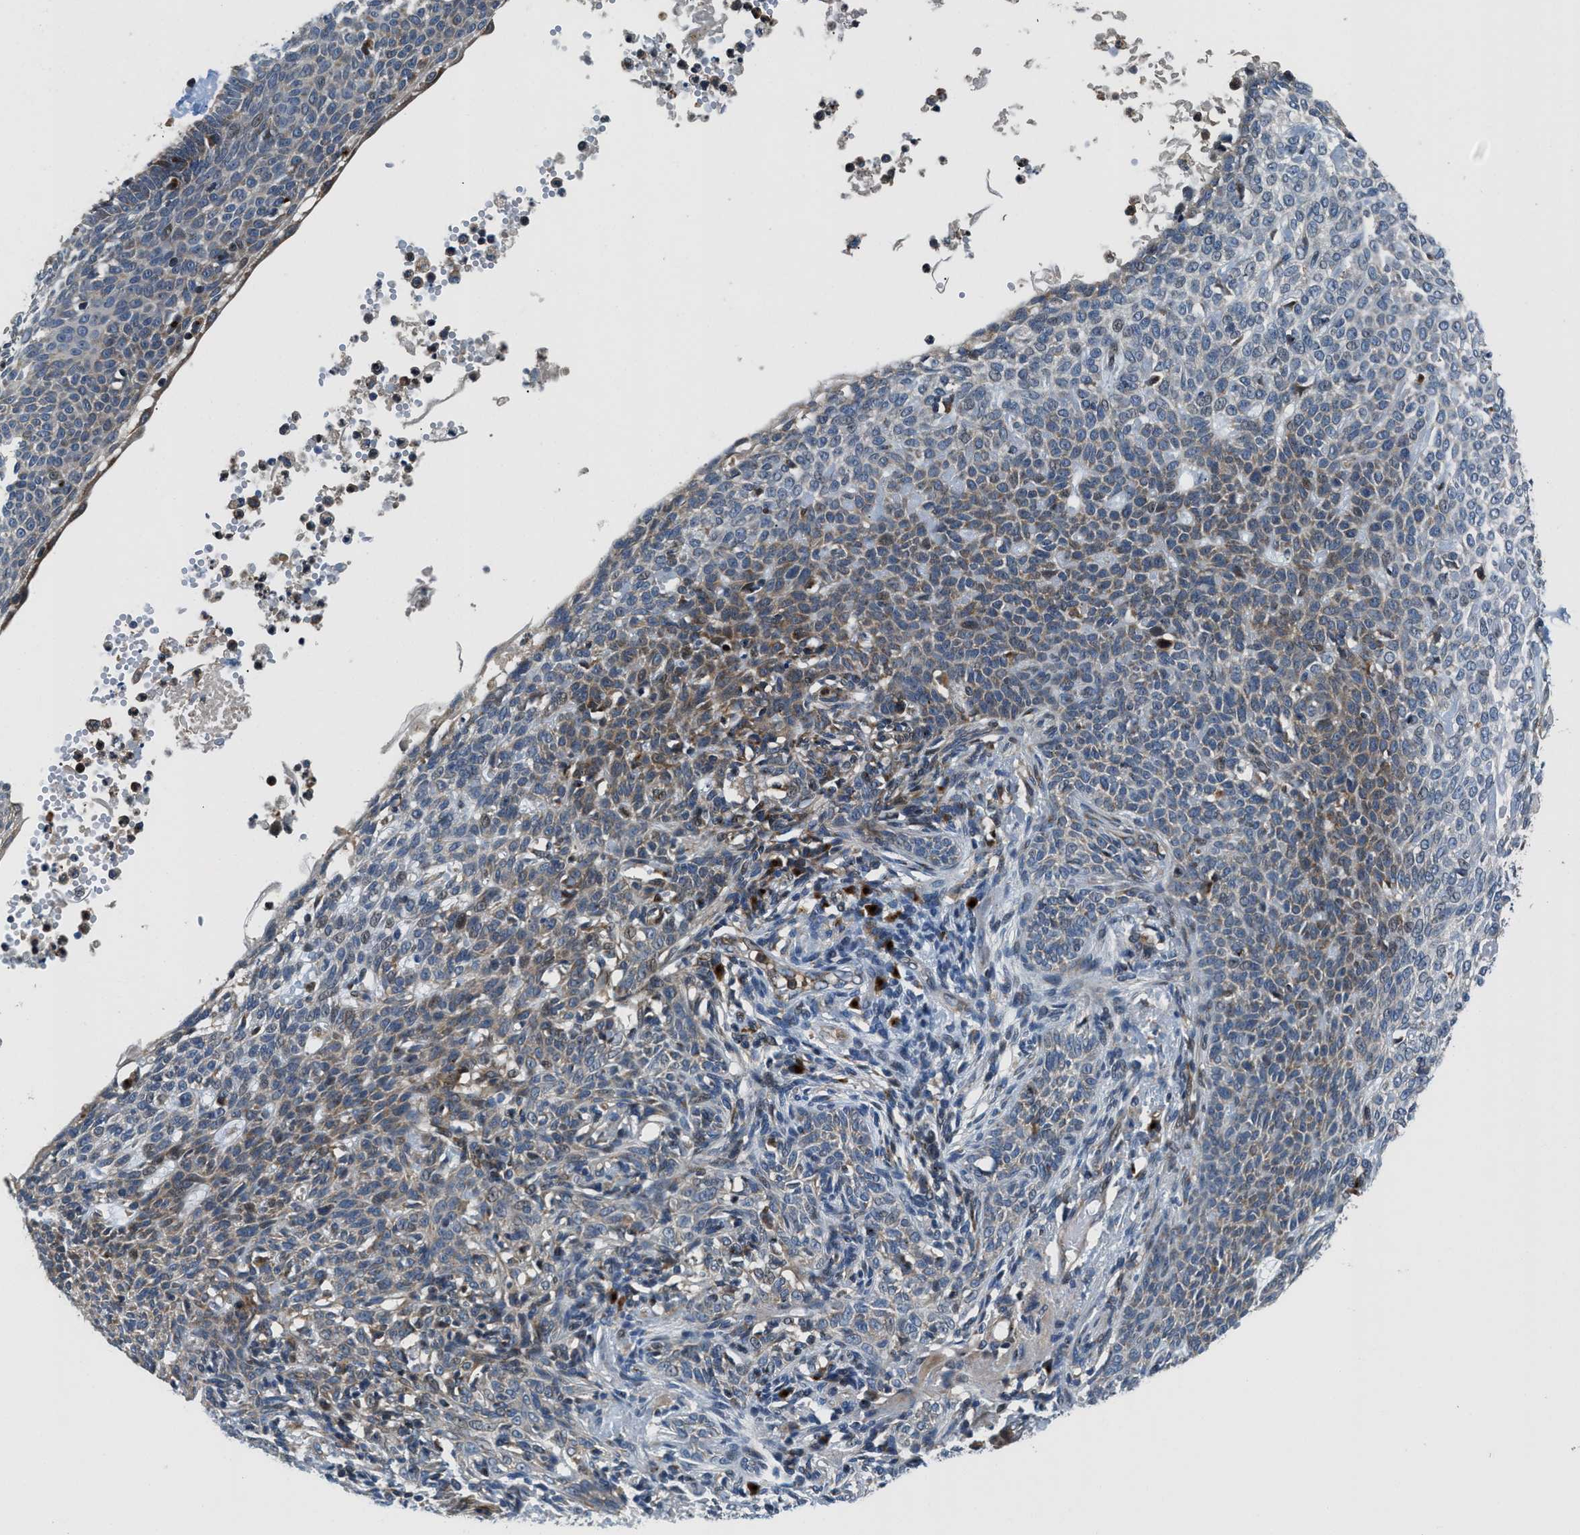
{"staining": {"intensity": "moderate", "quantity": "25%-75%", "location": "cytoplasmic/membranous"}, "tissue": "skin cancer", "cell_type": "Tumor cells", "image_type": "cancer", "snomed": [{"axis": "morphology", "description": "Normal tissue, NOS"}, {"axis": "morphology", "description": "Basal cell carcinoma"}, {"axis": "topography", "description": "Skin"}], "caption": "Basal cell carcinoma (skin) tissue reveals moderate cytoplasmic/membranous expression in approximately 25%-75% of tumor cells", "gene": "FUT8", "patient": {"sex": "male", "age": 87}}